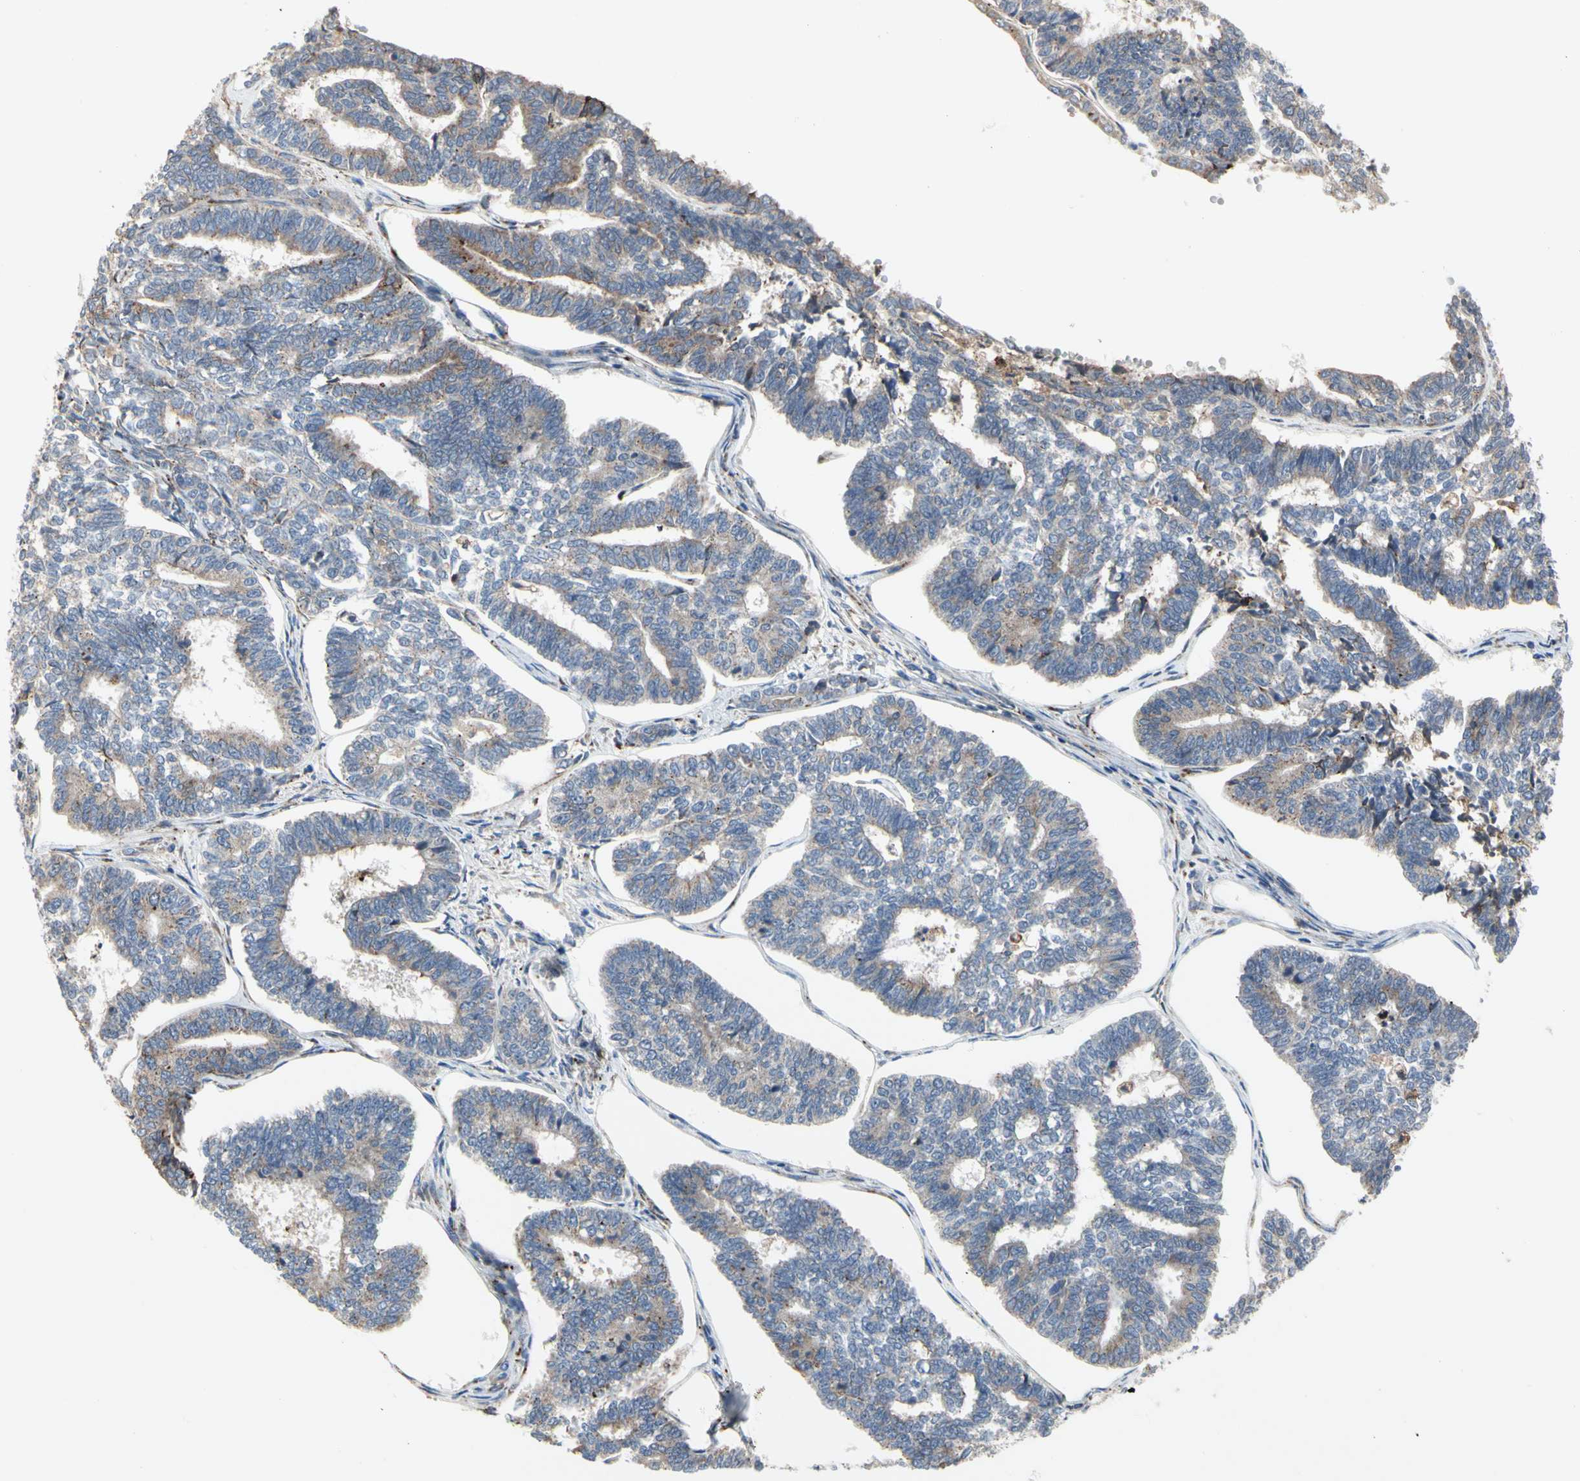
{"staining": {"intensity": "weak", "quantity": "<25%", "location": "cytoplasmic/membranous"}, "tissue": "endometrial cancer", "cell_type": "Tumor cells", "image_type": "cancer", "snomed": [{"axis": "morphology", "description": "Adenocarcinoma, NOS"}, {"axis": "topography", "description": "Endometrium"}], "caption": "High magnification brightfield microscopy of endometrial adenocarcinoma stained with DAB (brown) and counterstained with hematoxylin (blue): tumor cells show no significant positivity. (DAB (3,3'-diaminobenzidine) immunohistochemistry (IHC) with hematoxylin counter stain).", "gene": "MMEL1", "patient": {"sex": "female", "age": 70}}